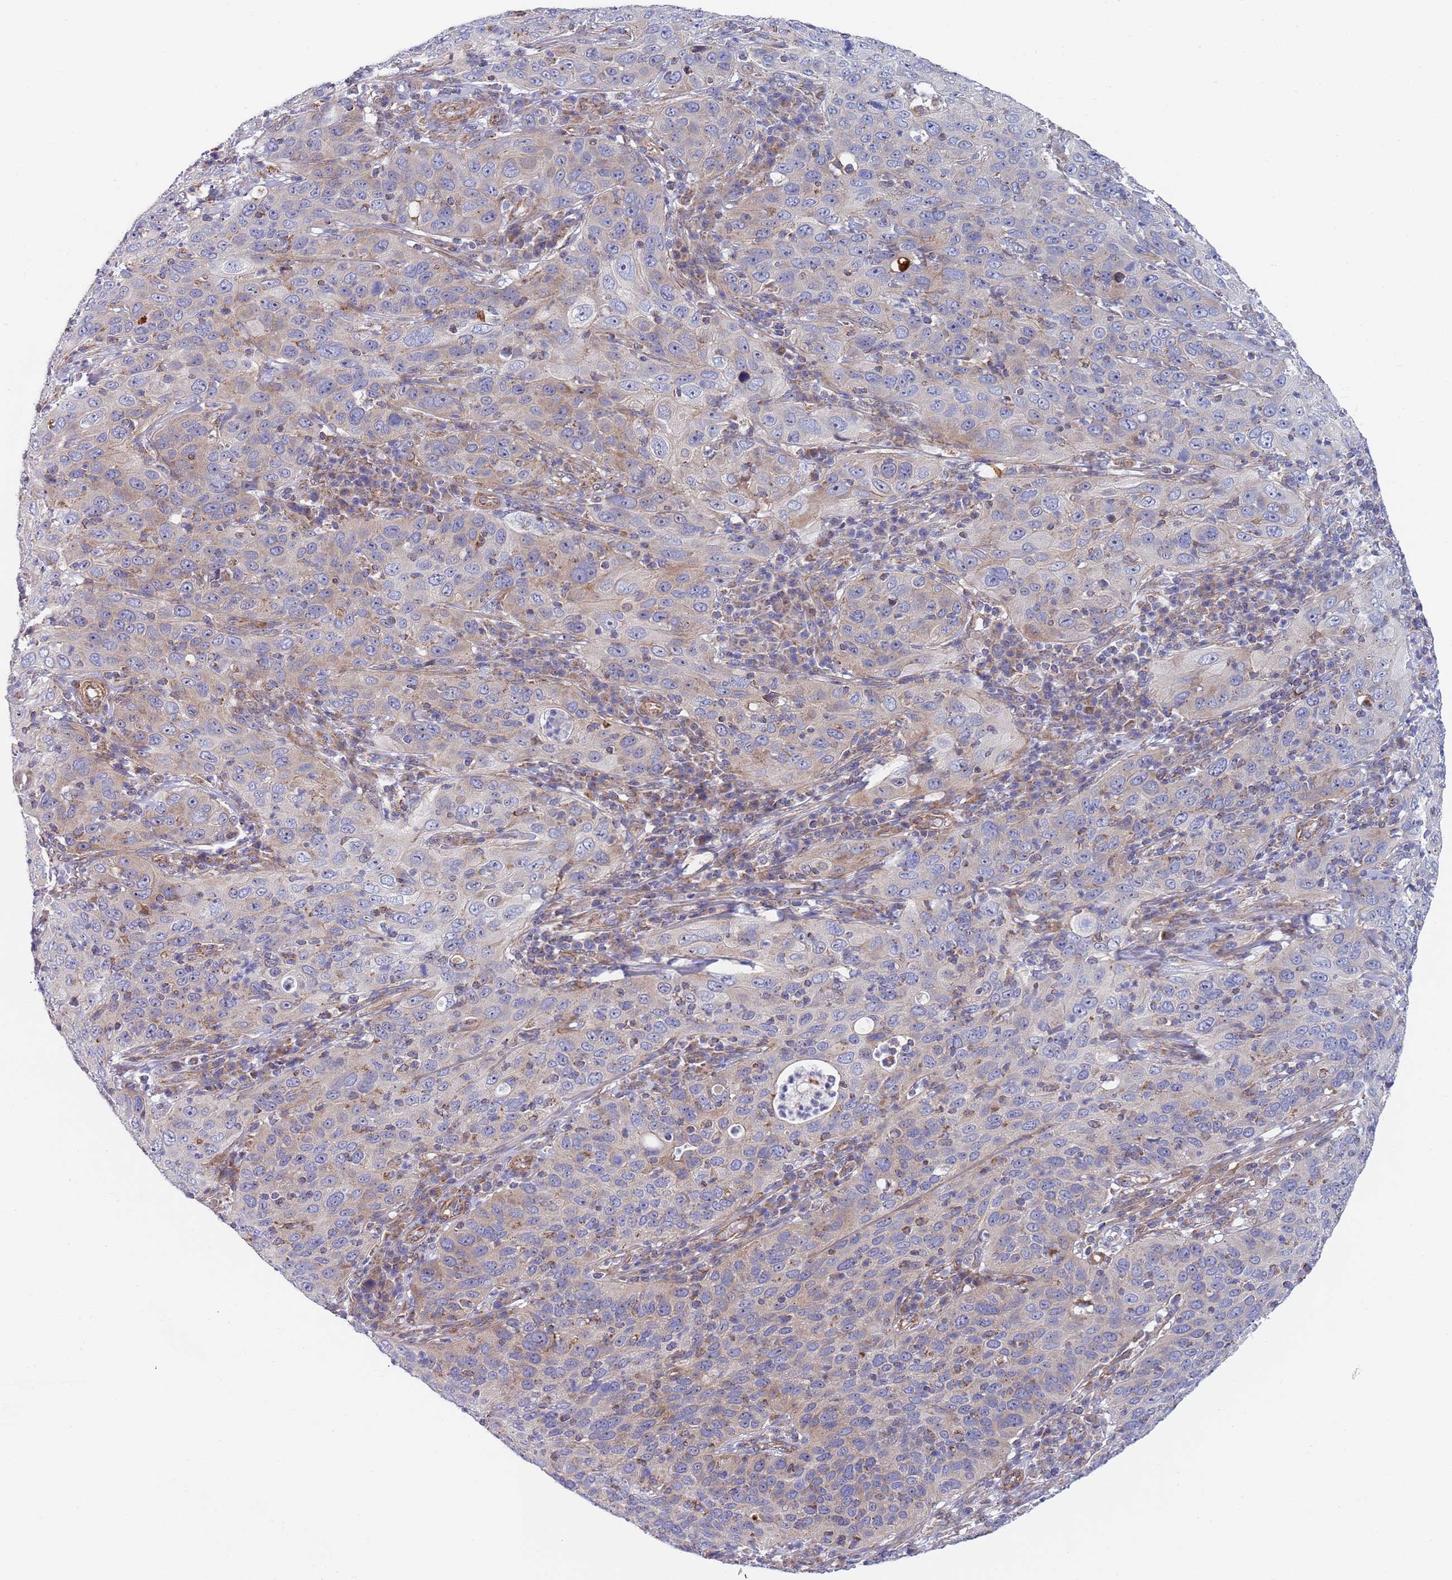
{"staining": {"intensity": "weak", "quantity": "25%-75%", "location": "cytoplasmic/membranous"}, "tissue": "cervical cancer", "cell_type": "Tumor cells", "image_type": "cancer", "snomed": [{"axis": "morphology", "description": "Squamous cell carcinoma, NOS"}, {"axis": "topography", "description": "Cervix"}], "caption": "About 25%-75% of tumor cells in human cervical squamous cell carcinoma reveal weak cytoplasmic/membranous protein expression as visualized by brown immunohistochemical staining.", "gene": "PWWP3A", "patient": {"sex": "female", "age": 36}}